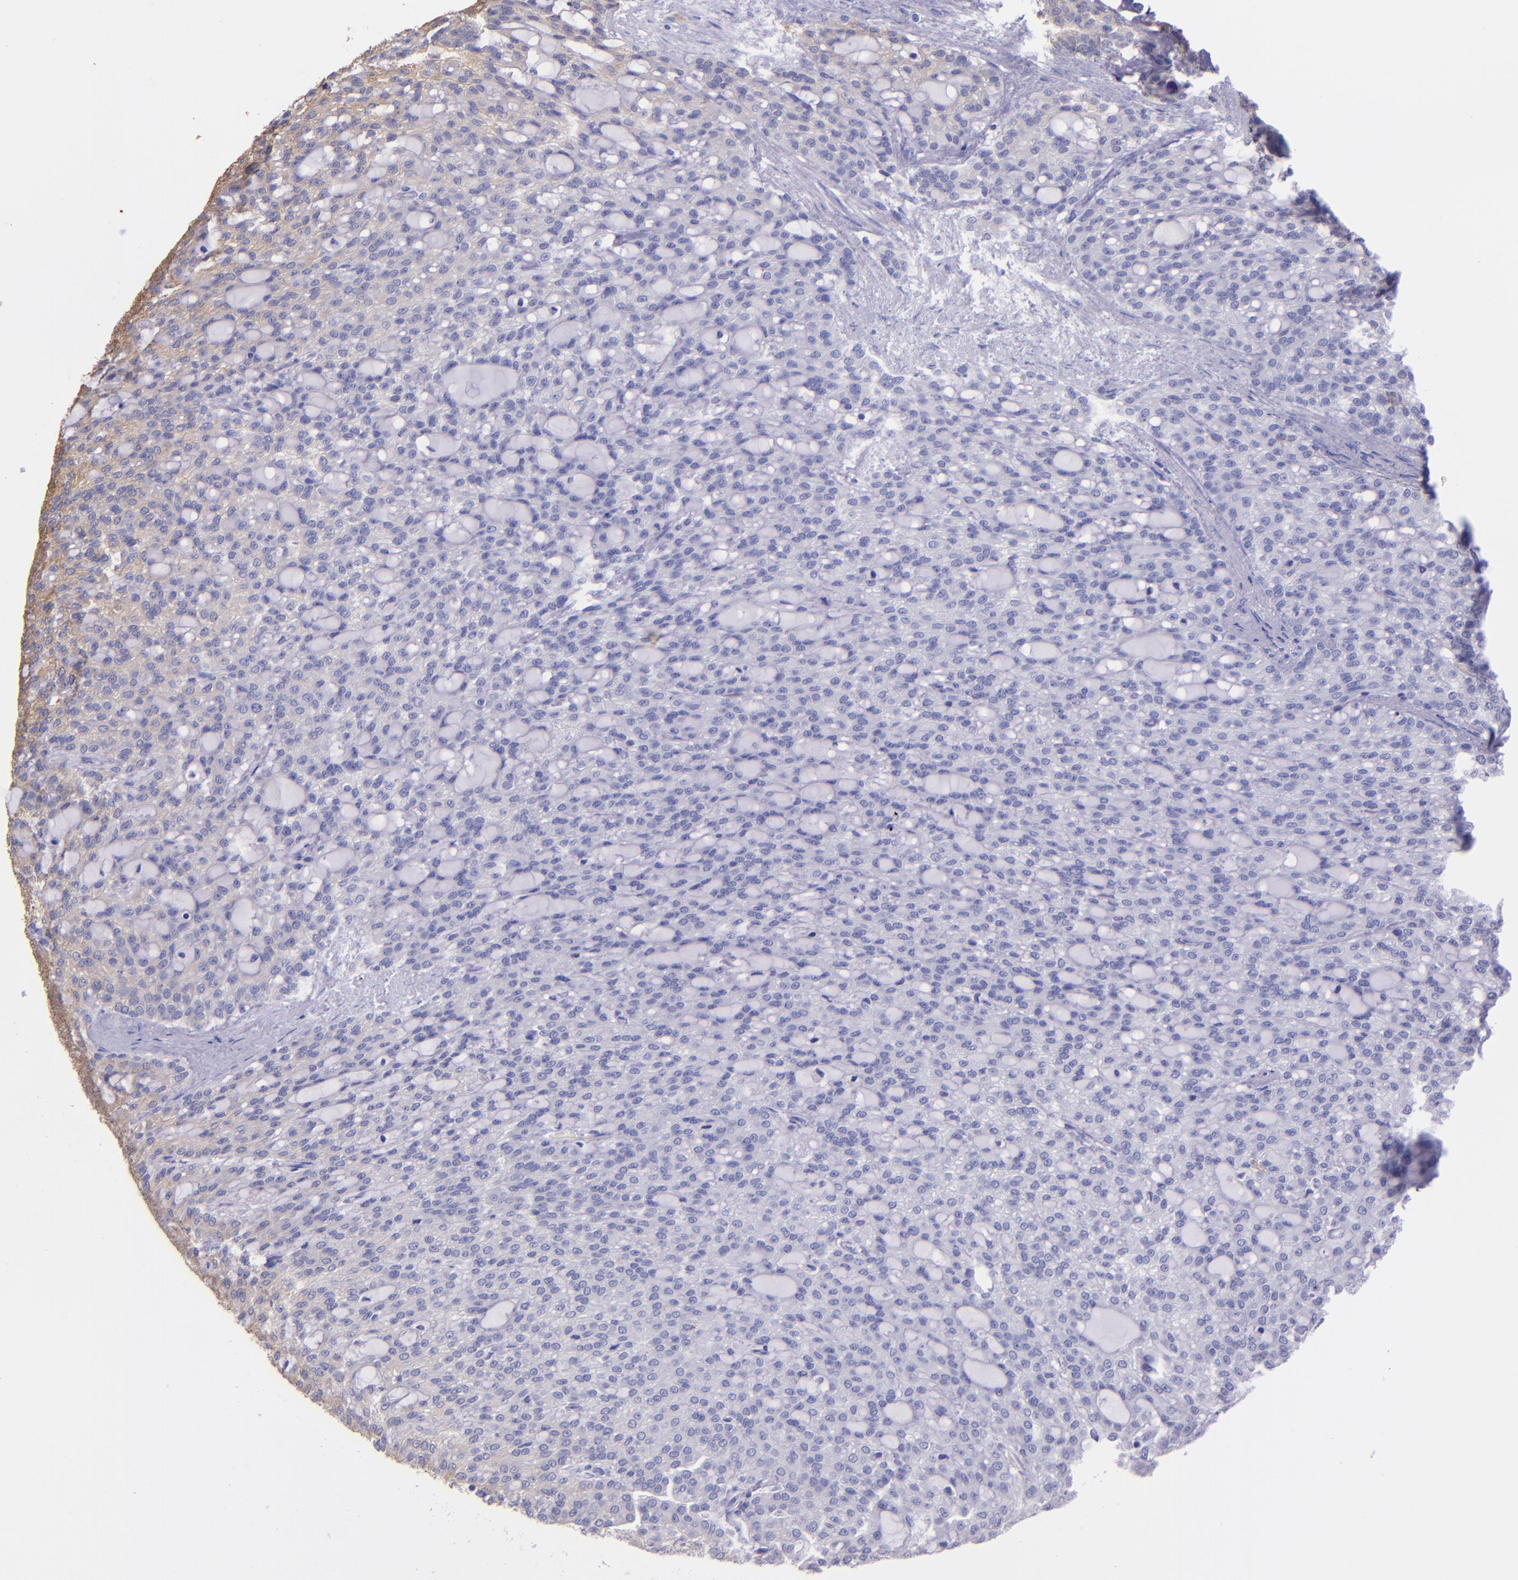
{"staining": {"intensity": "negative", "quantity": "none", "location": "none"}, "tissue": "renal cancer", "cell_type": "Tumor cells", "image_type": "cancer", "snomed": [{"axis": "morphology", "description": "Adenocarcinoma, NOS"}, {"axis": "topography", "description": "Kidney"}], "caption": "This is an immunohistochemistry micrograph of human renal cancer. There is no staining in tumor cells.", "gene": "KRT4", "patient": {"sex": "male", "age": 63}}